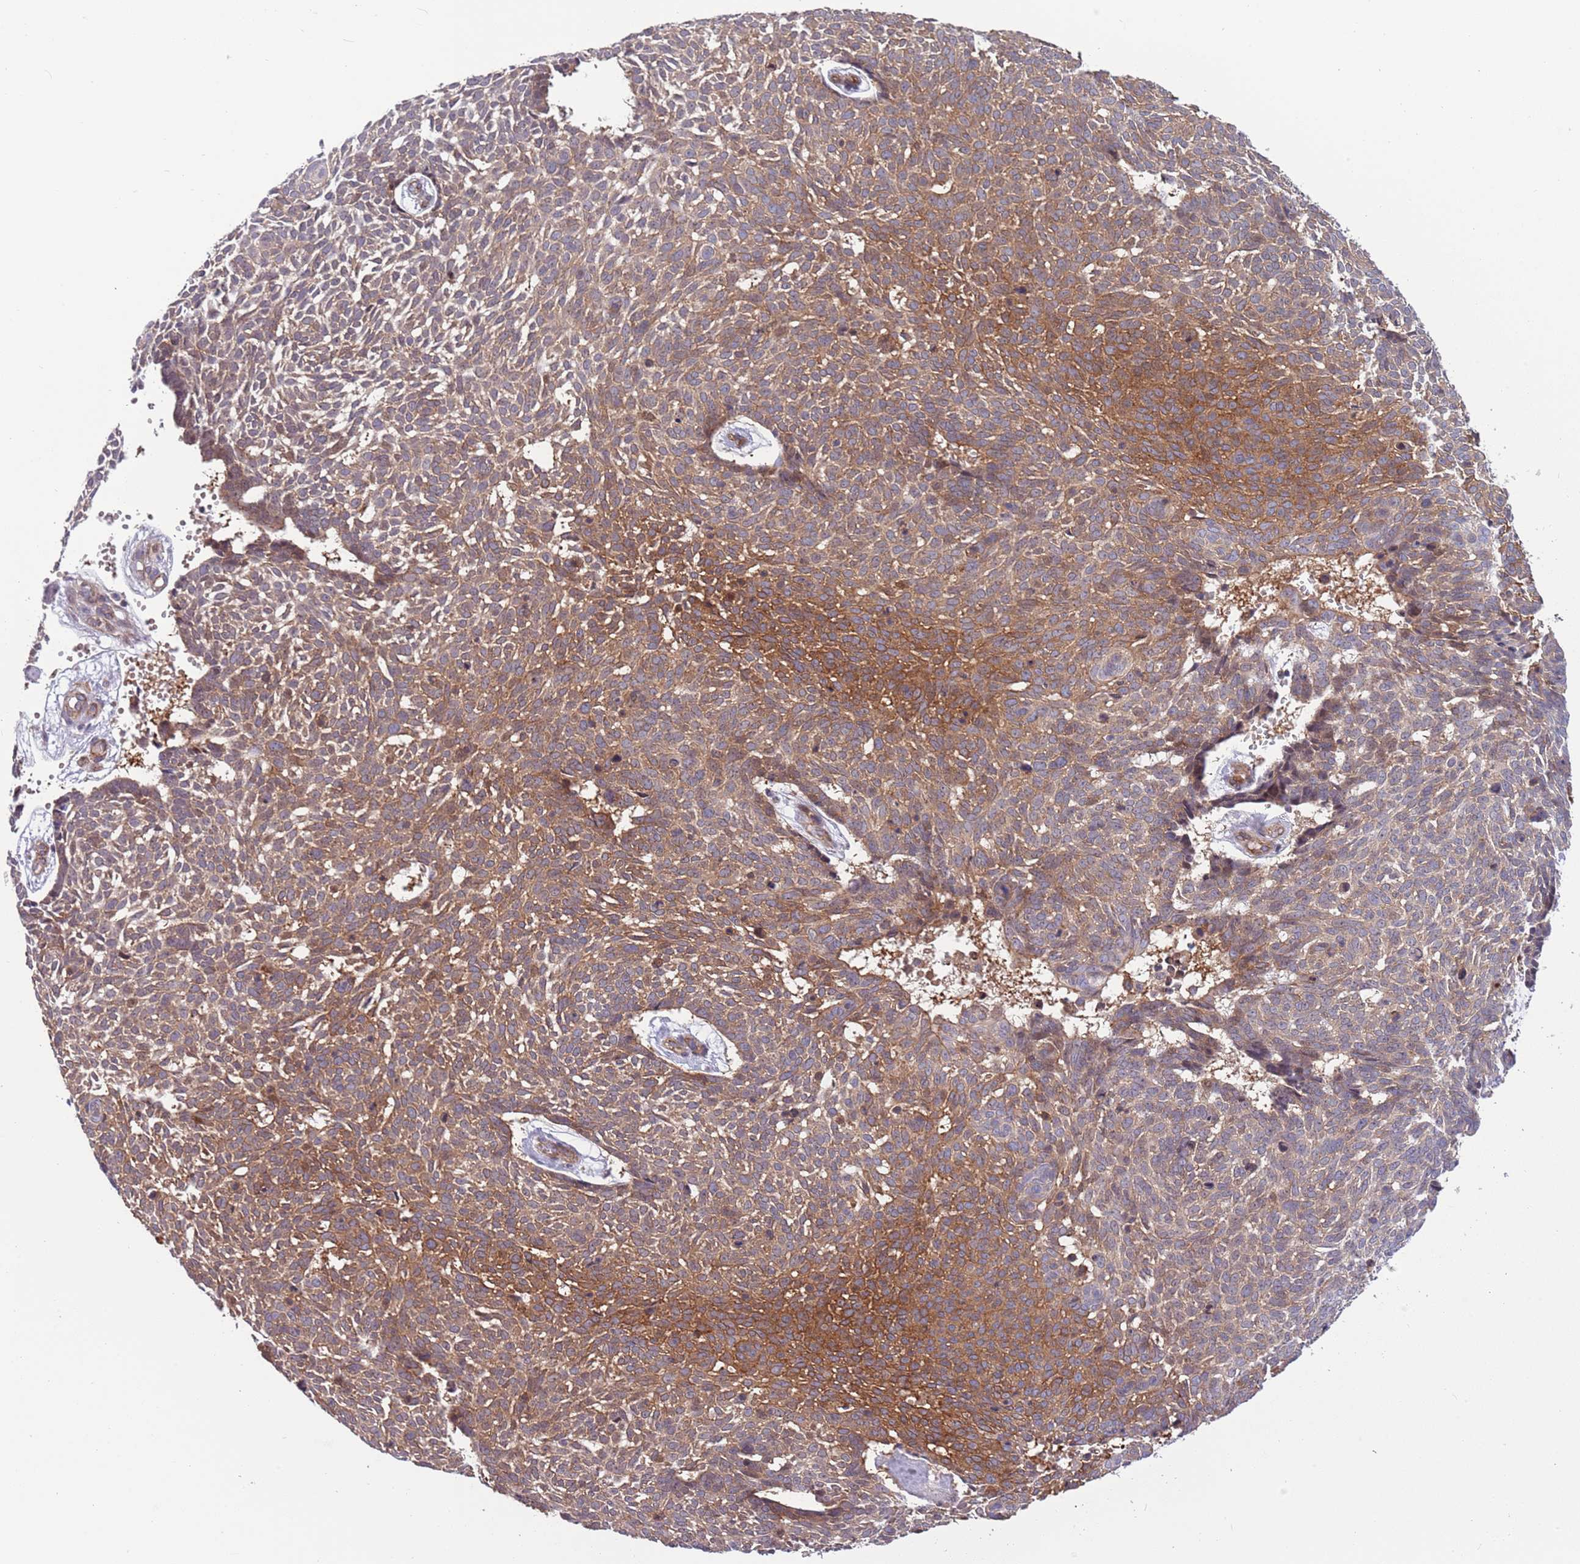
{"staining": {"intensity": "moderate", "quantity": ">75%", "location": "cytoplasmic/membranous"}, "tissue": "skin cancer", "cell_type": "Tumor cells", "image_type": "cancer", "snomed": [{"axis": "morphology", "description": "Basal cell carcinoma"}, {"axis": "topography", "description": "Skin"}], "caption": "Protein staining of basal cell carcinoma (skin) tissue displays moderate cytoplasmic/membranous expression in approximately >75% of tumor cells.", "gene": "ITGB6", "patient": {"sex": "male", "age": 61}}